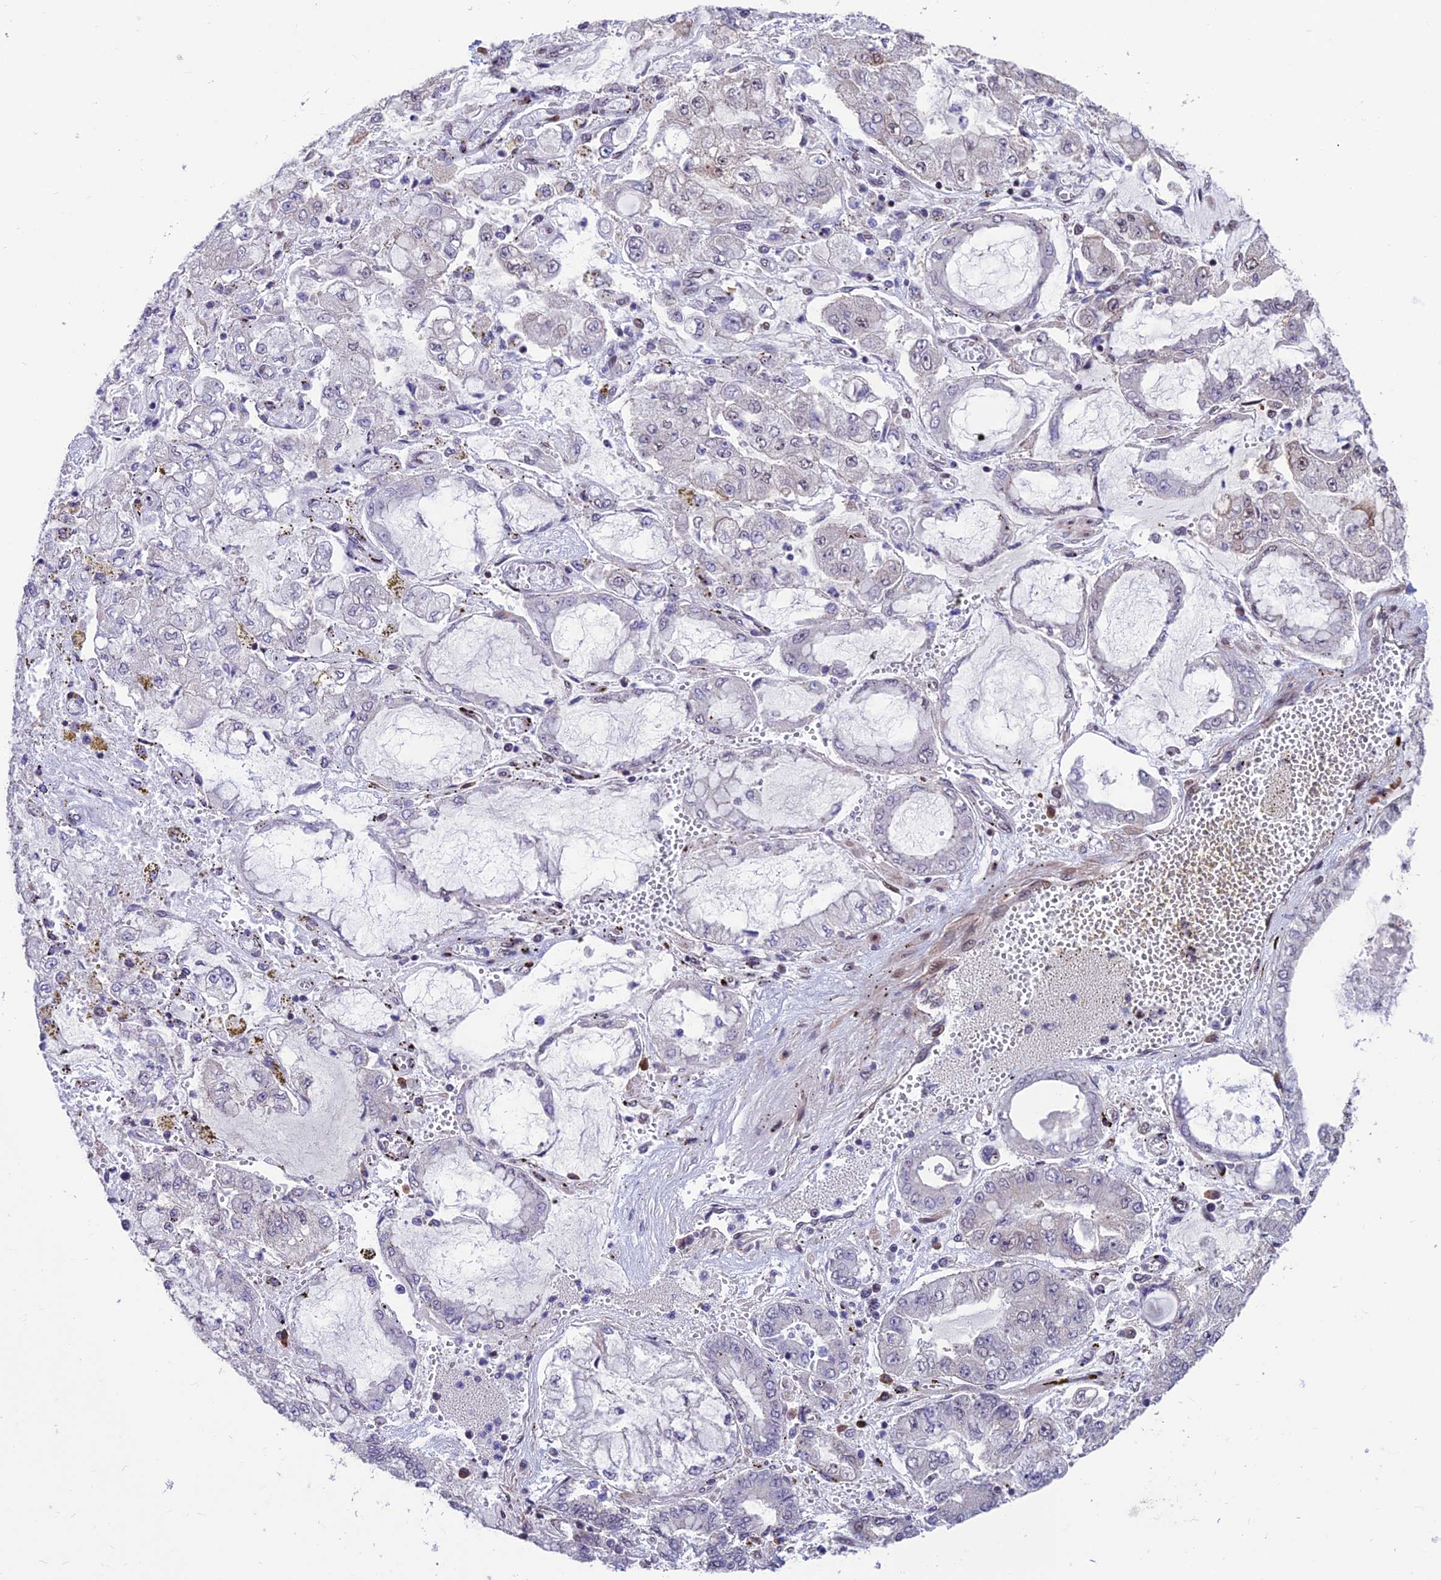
{"staining": {"intensity": "negative", "quantity": "none", "location": "none"}, "tissue": "stomach cancer", "cell_type": "Tumor cells", "image_type": "cancer", "snomed": [{"axis": "morphology", "description": "Adenocarcinoma, NOS"}, {"axis": "topography", "description": "Stomach"}], "caption": "Immunohistochemistry histopathology image of stomach adenocarcinoma stained for a protein (brown), which demonstrates no positivity in tumor cells.", "gene": "KIAA1191", "patient": {"sex": "male", "age": 76}}